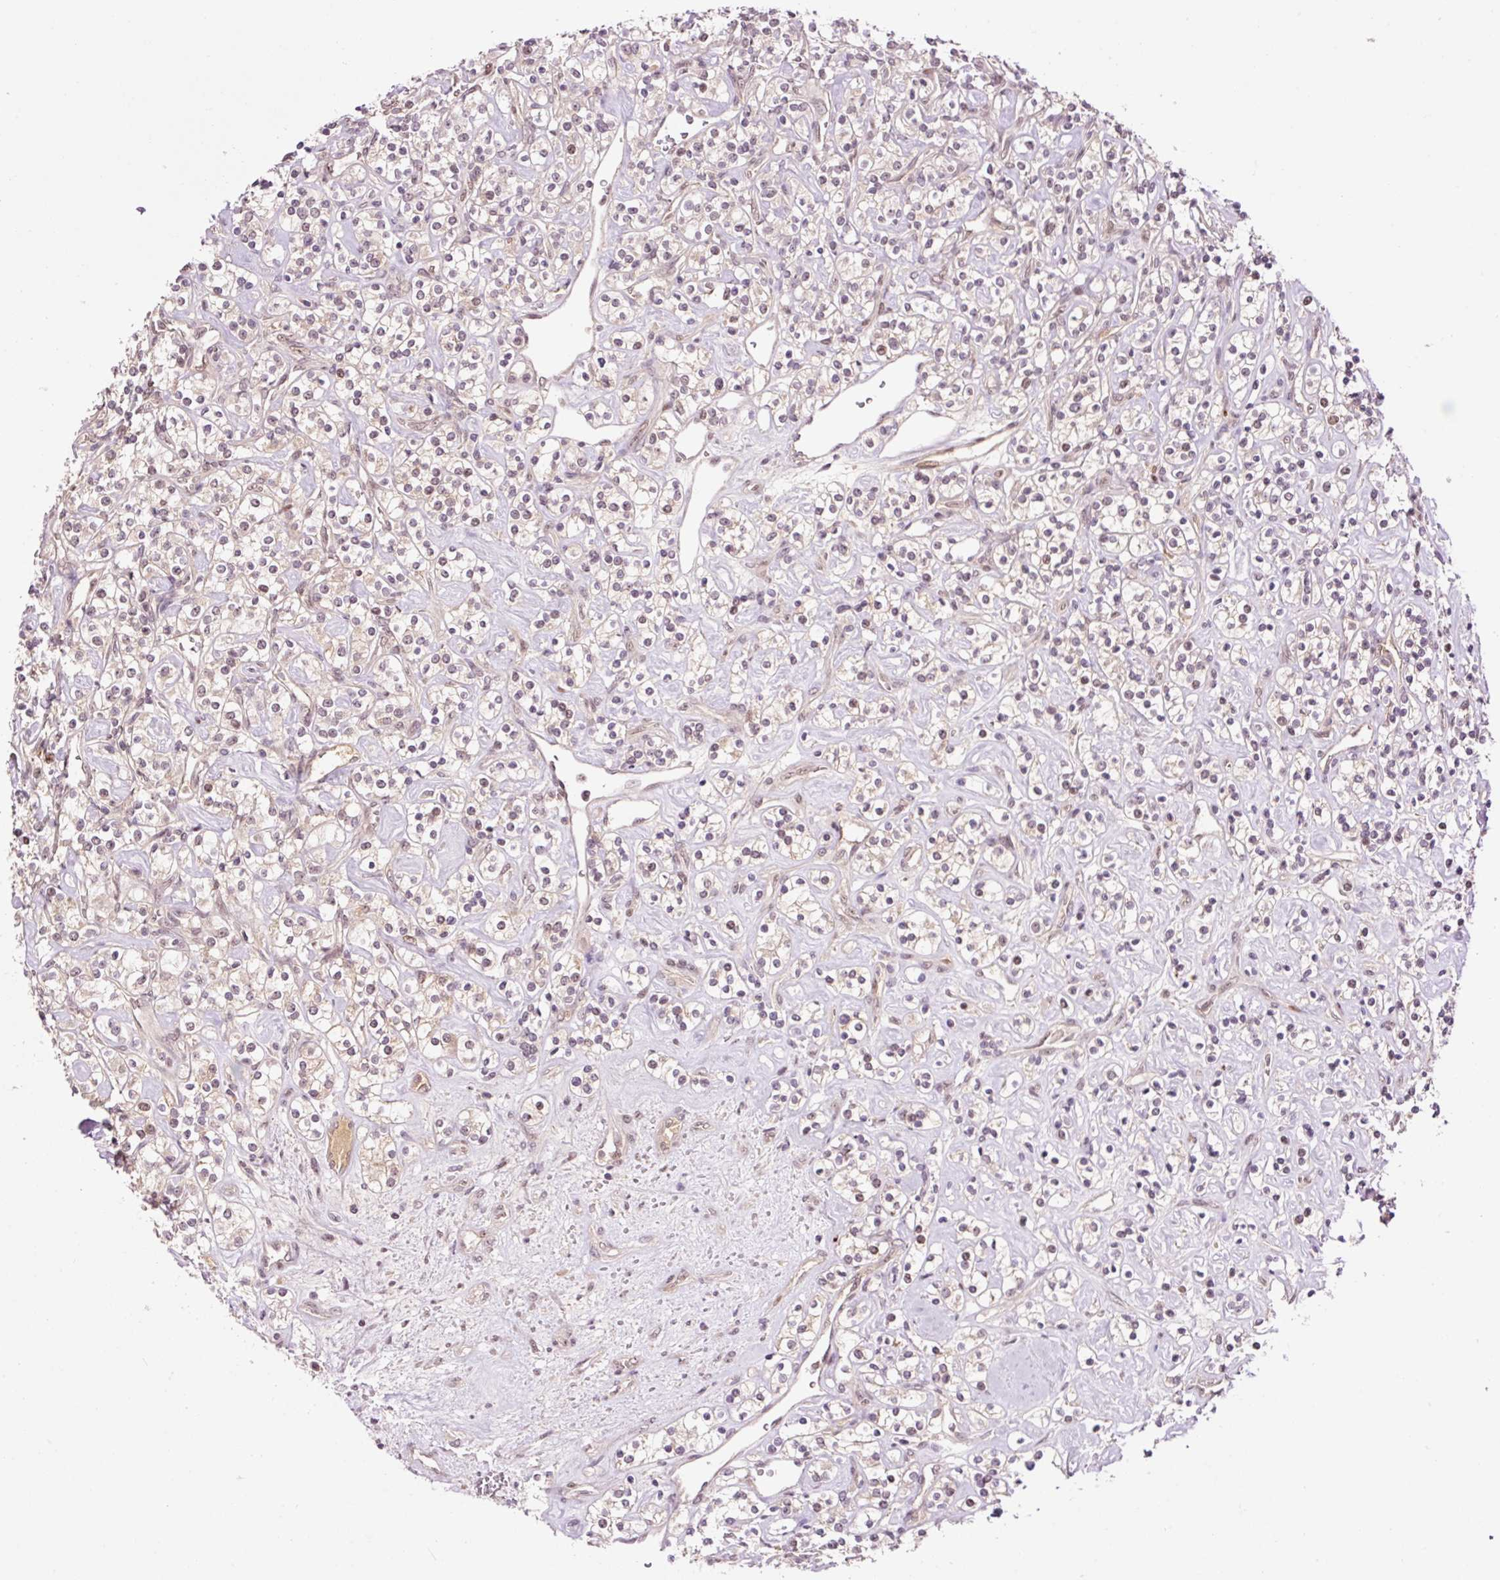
{"staining": {"intensity": "negative", "quantity": "none", "location": "none"}, "tissue": "renal cancer", "cell_type": "Tumor cells", "image_type": "cancer", "snomed": [{"axis": "morphology", "description": "Adenocarcinoma, NOS"}, {"axis": "topography", "description": "Kidney"}], "caption": "This histopathology image is of renal adenocarcinoma stained with IHC to label a protein in brown with the nuclei are counter-stained blue. There is no staining in tumor cells. (DAB IHC visualized using brightfield microscopy, high magnification).", "gene": "DPPA4", "patient": {"sex": "male", "age": 77}}